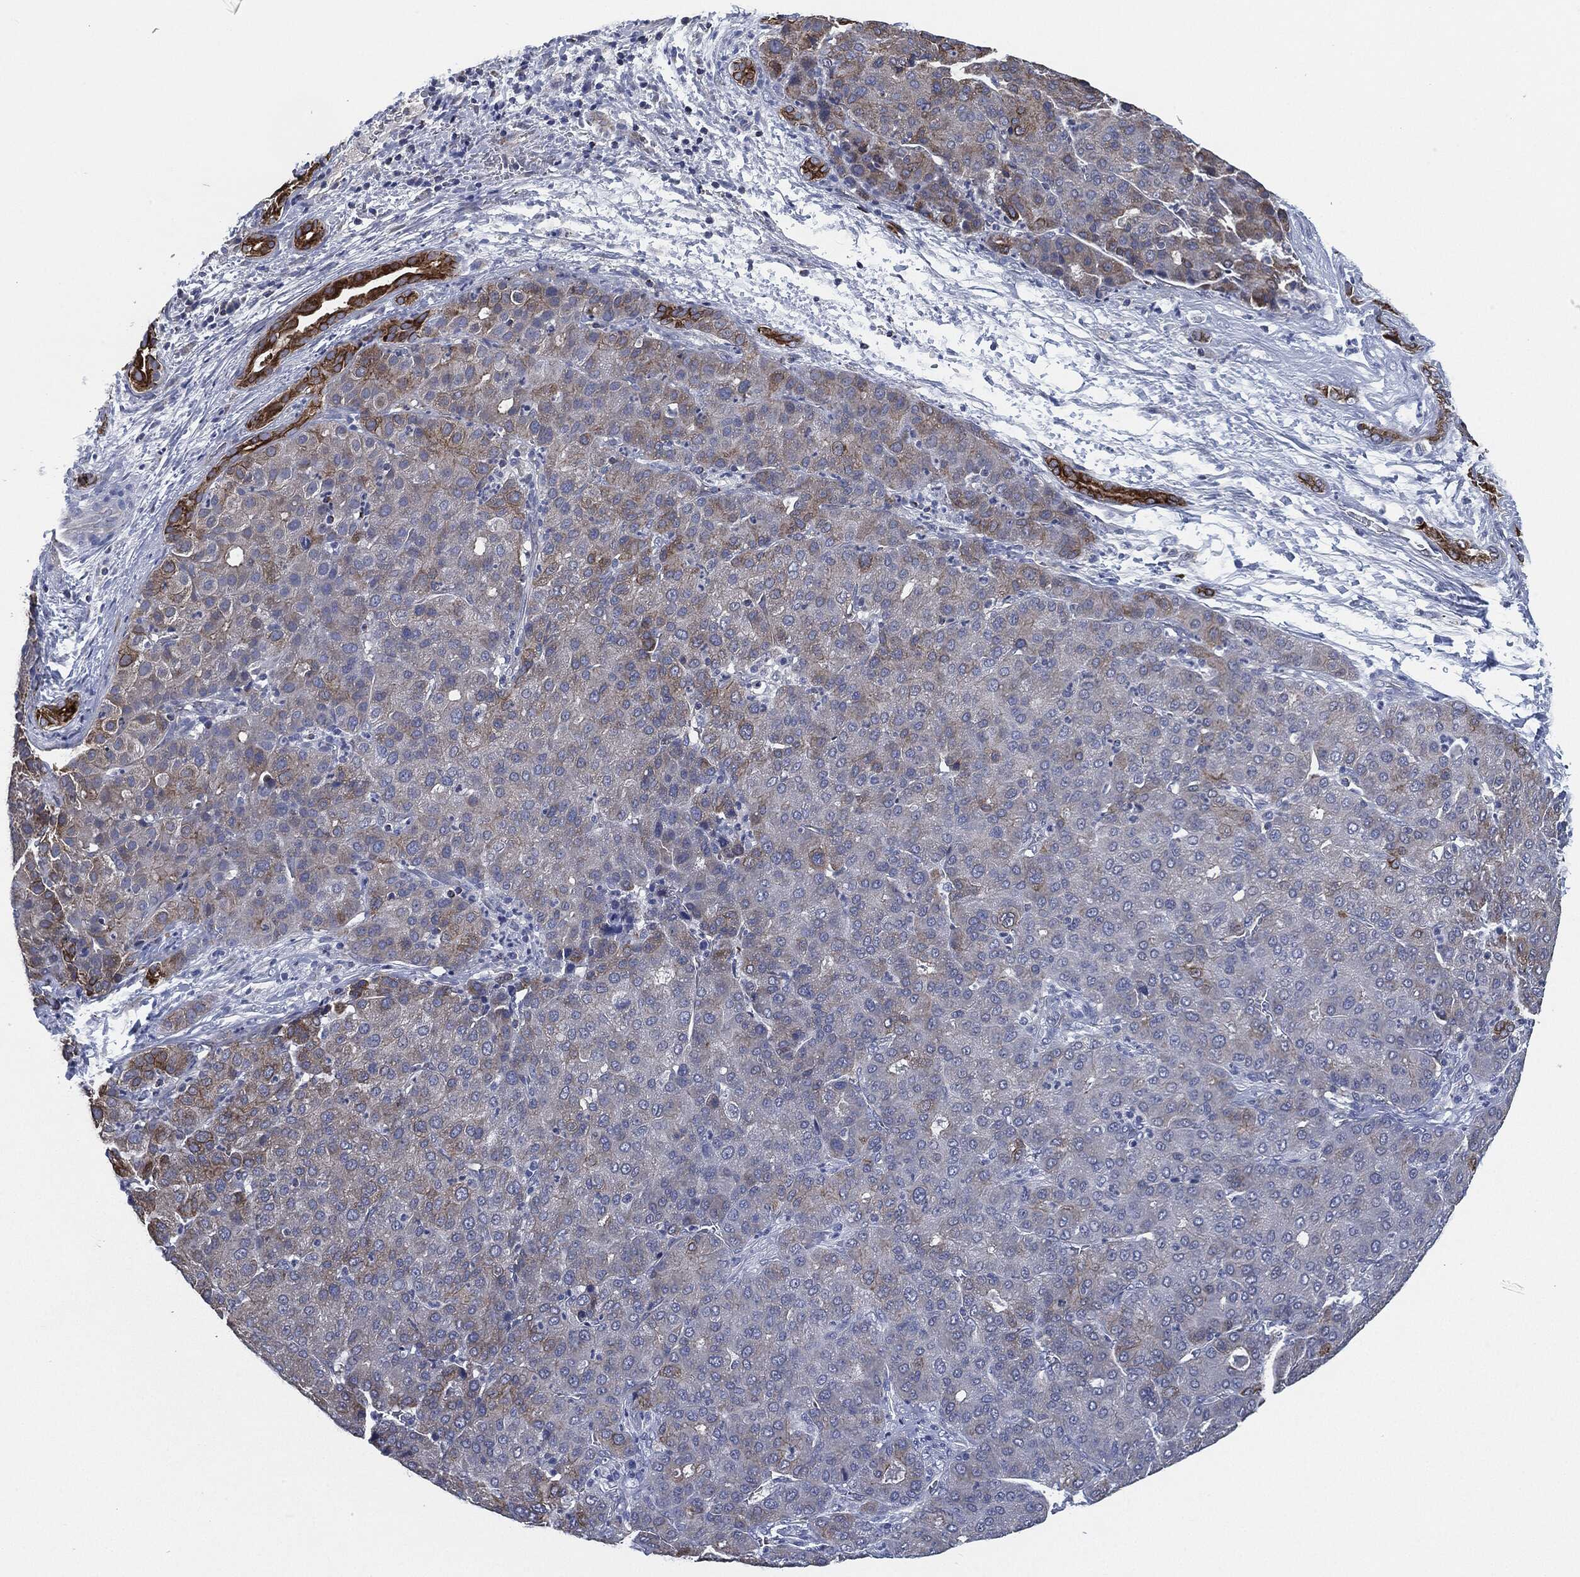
{"staining": {"intensity": "moderate", "quantity": "<25%", "location": "cytoplasmic/membranous"}, "tissue": "liver cancer", "cell_type": "Tumor cells", "image_type": "cancer", "snomed": [{"axis": "morphology", "description": "Carcinoma, Hepatocellular, NOS"}, {"axis": "topography", "description": "Liver"}], "caption": "Hepatocellular carcinoma (liver) stained for a protein exhibits moderate cytoplasmic/membranous positivity in tumor cells.", "gene": "SHROOM2", "patient": {"sex": "male", "age": 65}}